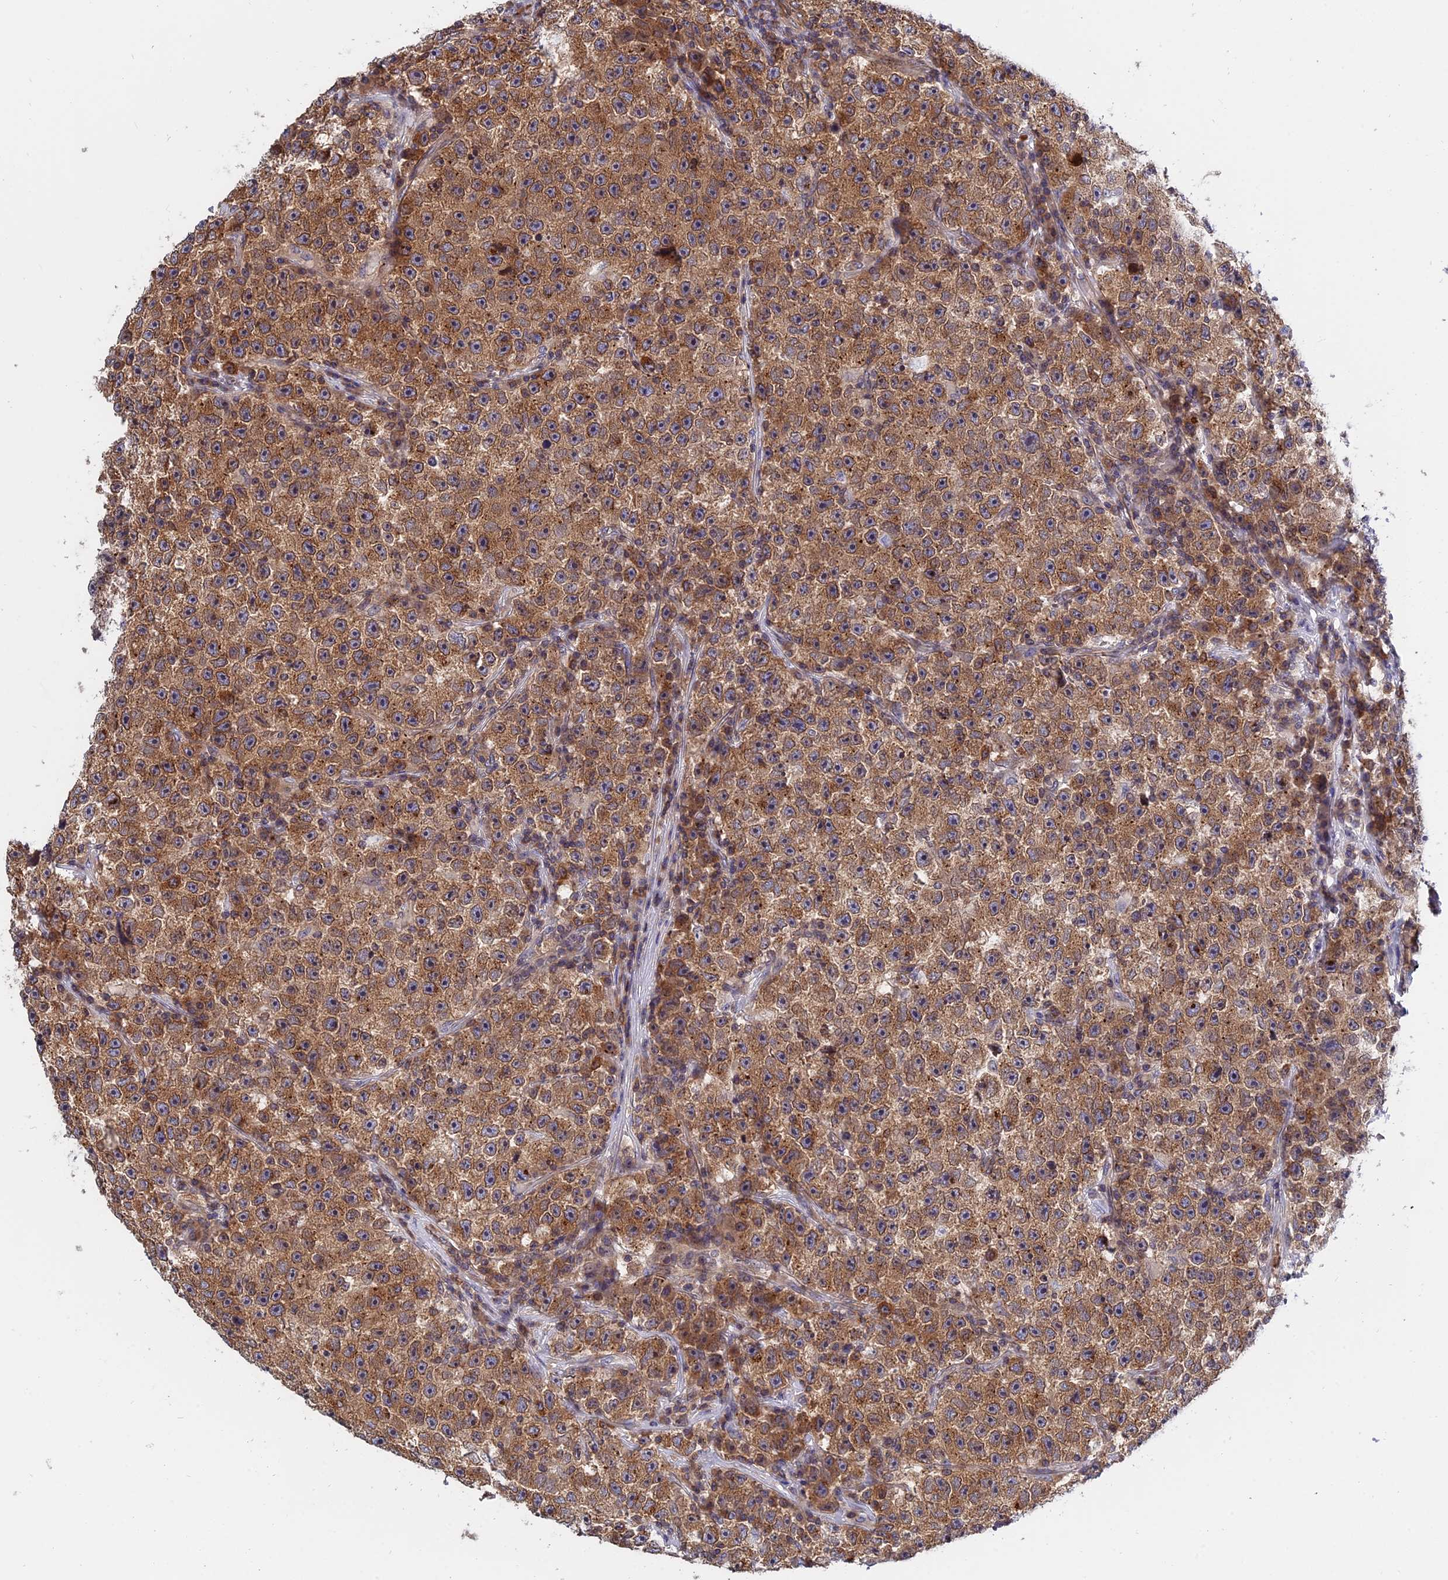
{"staining": {"intensity": "moderate", "quantity": ">75%", "location": "cytoplasmic/membranous"}, "tissue": "testis cancer", "cell_type": "Tumor cells", "image_type": "cancer", "snomed": [{"axis": "morphology", "description": "Seminoma, NOS"}, {"axis": "topography", "description": "Testis"}], "caption": "An image of testis seminoma stained for a protein displays moderate cytoplasmic/membranous brown staining in tumor cells. (DAB (3,3'-diaminobenzidine) IHC with brightfield microscopy, high magnification).", "gene": "NAA10", "patient": {"sex": "male", "age": 22}}